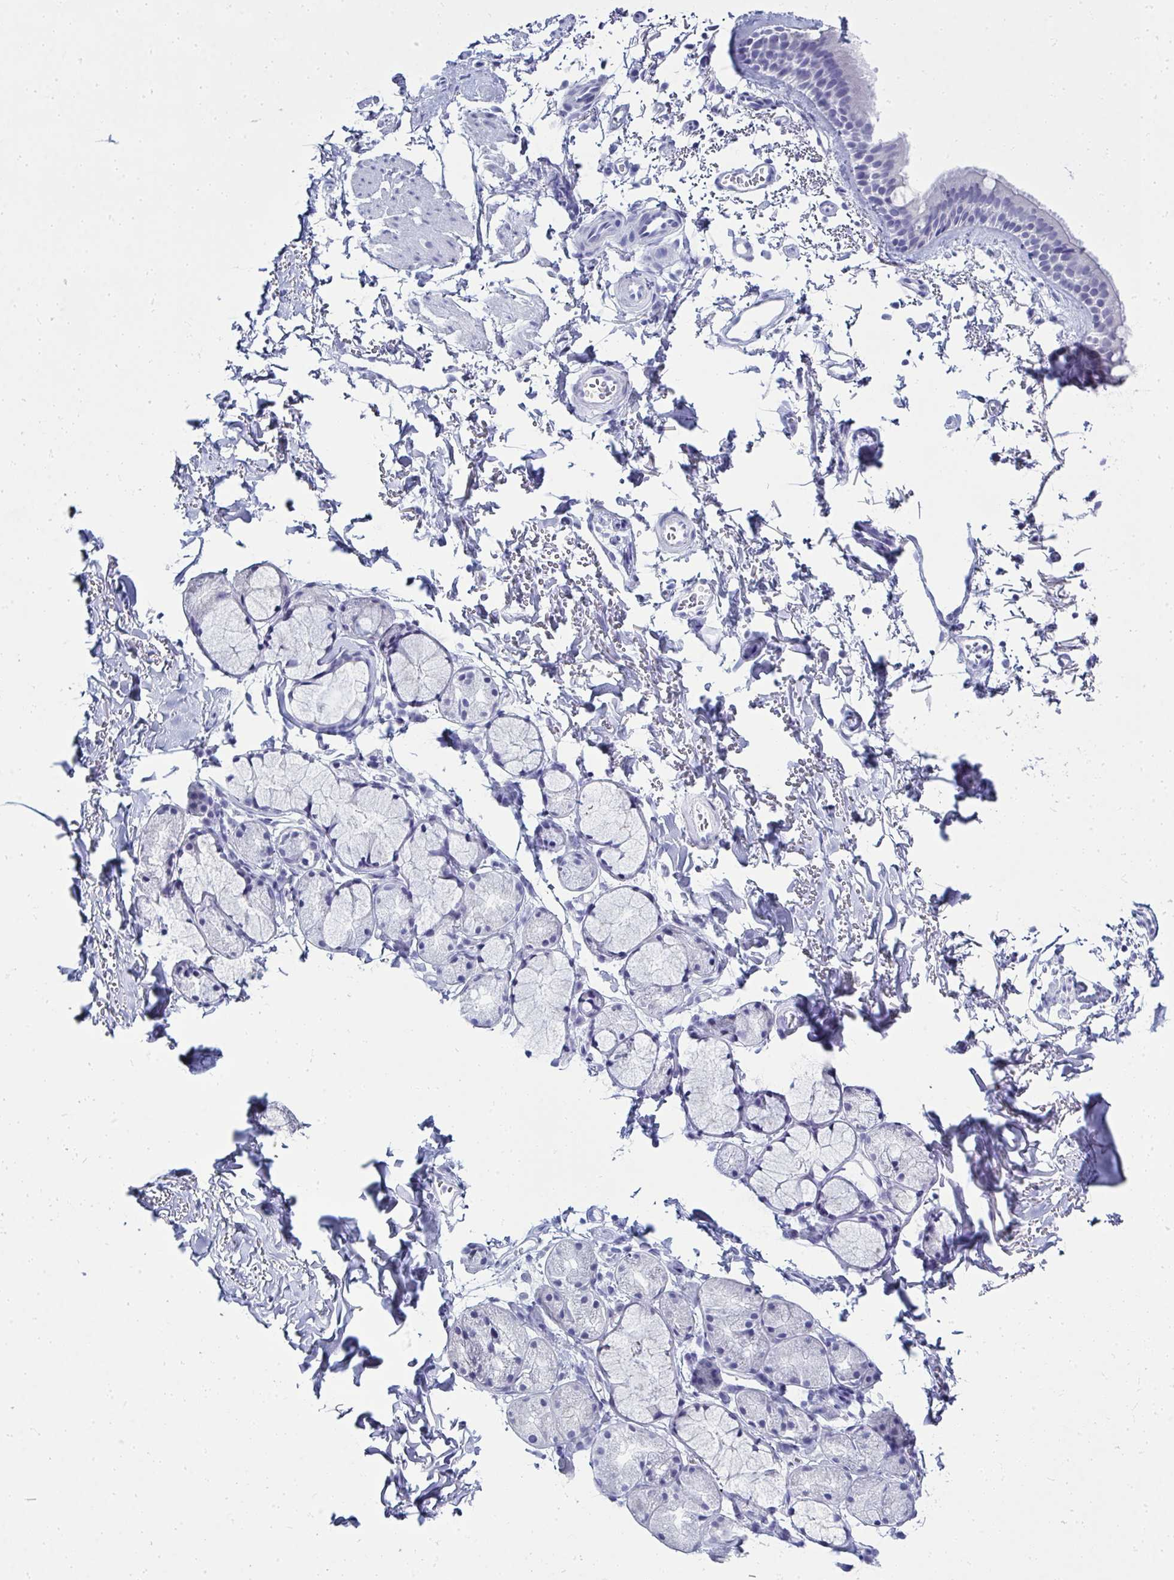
{"staining": {"intensity": "negative", "quantity": "none", "location": "none"}, "tissue": "bronchus", "cell_type": "Respiratory epithelial cells", "image_type": "normal", "snomed": [{"axis": "morphology", "description": "Normal tissue, NOS"}, {"axis": "topography", "description": "Cartilage tissue"}, {"axis": "topography", "description": "Bronchus"}, {"axis": "topography", "description": "Peripheral nerve tissue"}], "caption": "IHC of benign human bronchus shows no staining in respiratory epithelial cells.", "gene": "QDPR", "patient": {"sex": "female", "age": 59}}